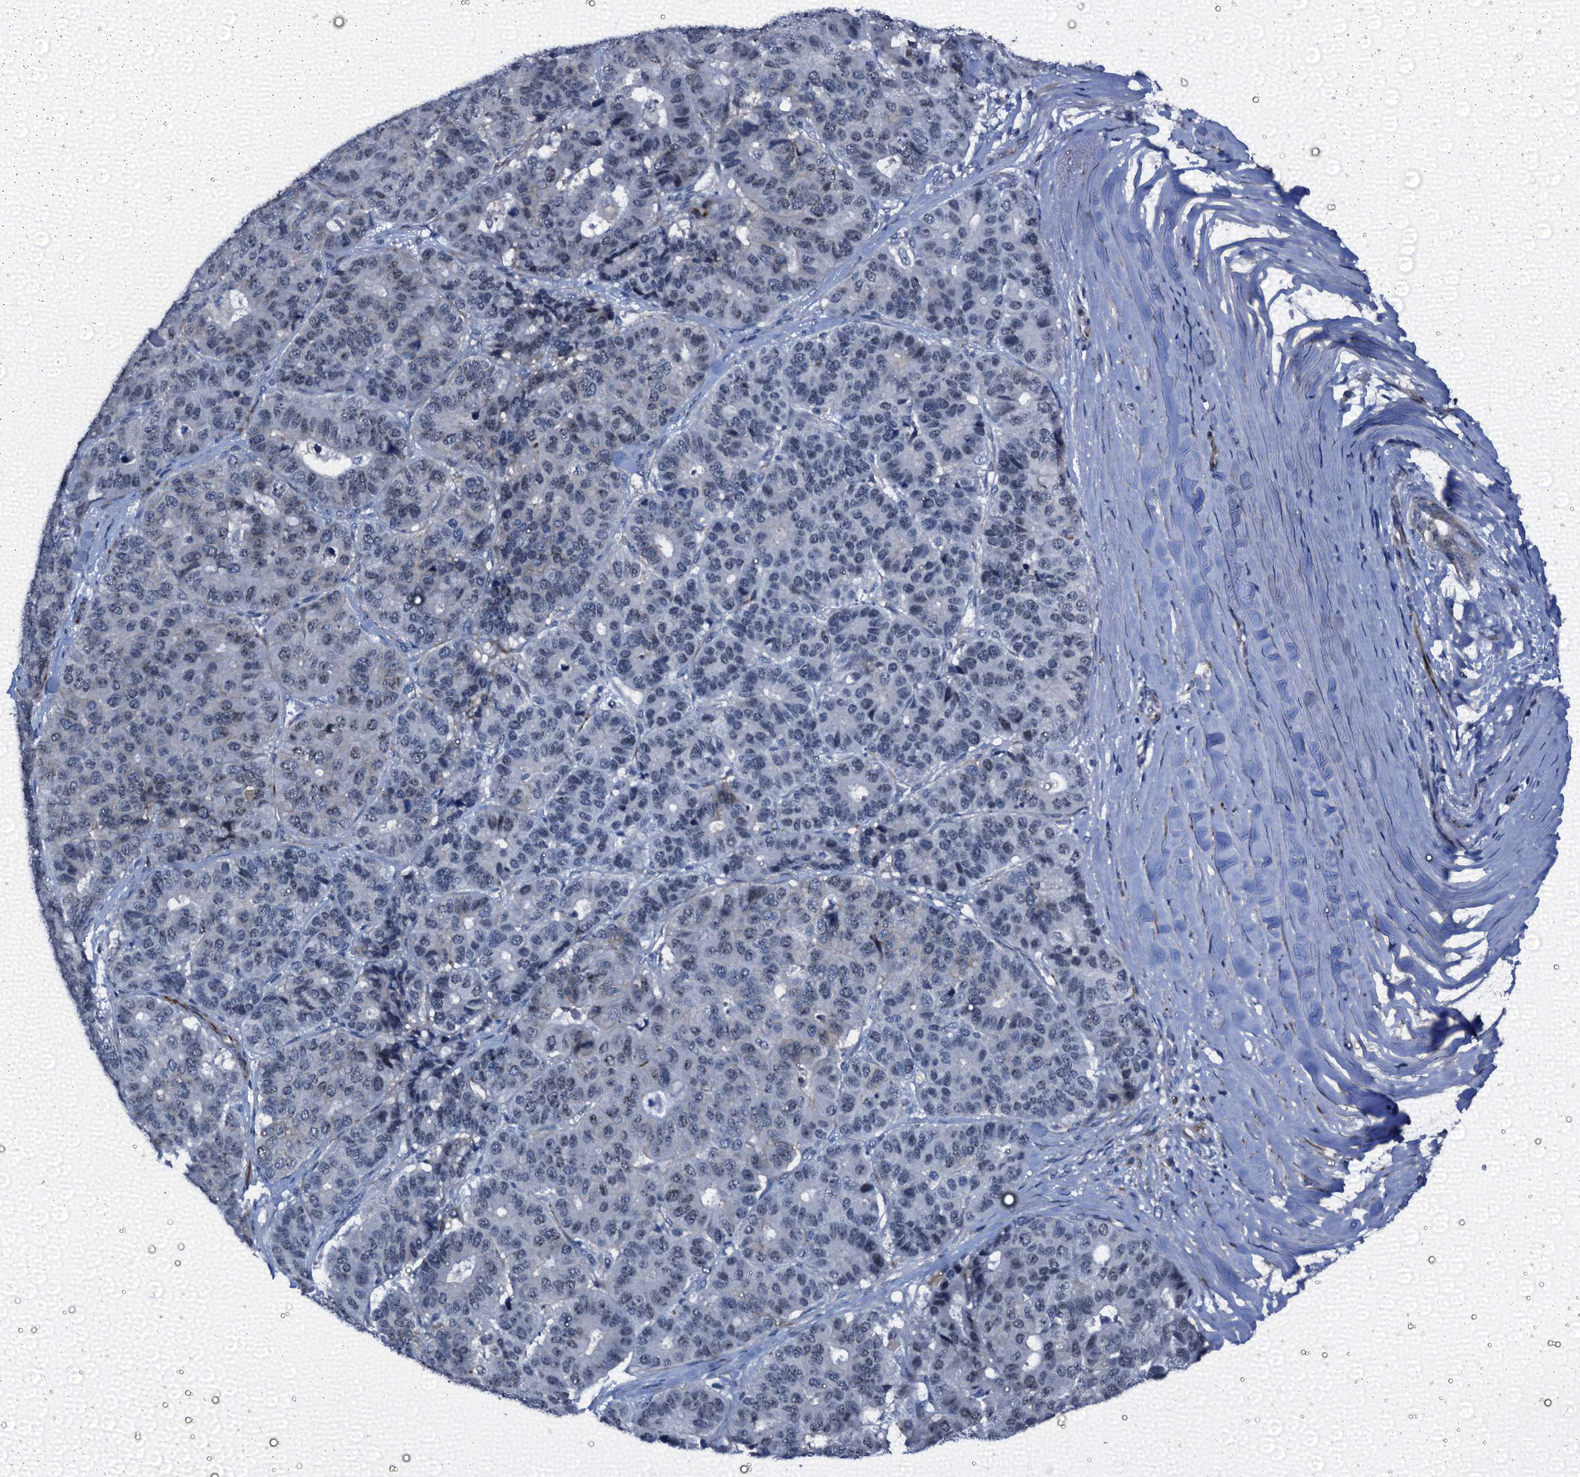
{"staining": {"intensity": "negative", "quantity": "none", "location": "none"}, "tissue": "pancreatic cancer", "cell_type": "Tumor cells", "image_type": "cancer", "snomed": [{"axis": "morphology", "description": "Adenocarcinoma, NOS"}, {"axis": "topography", "description": "Pancreas"}], "caption": "Adenocarcinoma (pancreatic) stained for a protein using IHC reveals no staining tumor cells.", "gene": "EMG1", "patient": {"sex": "male", "age": 50}}